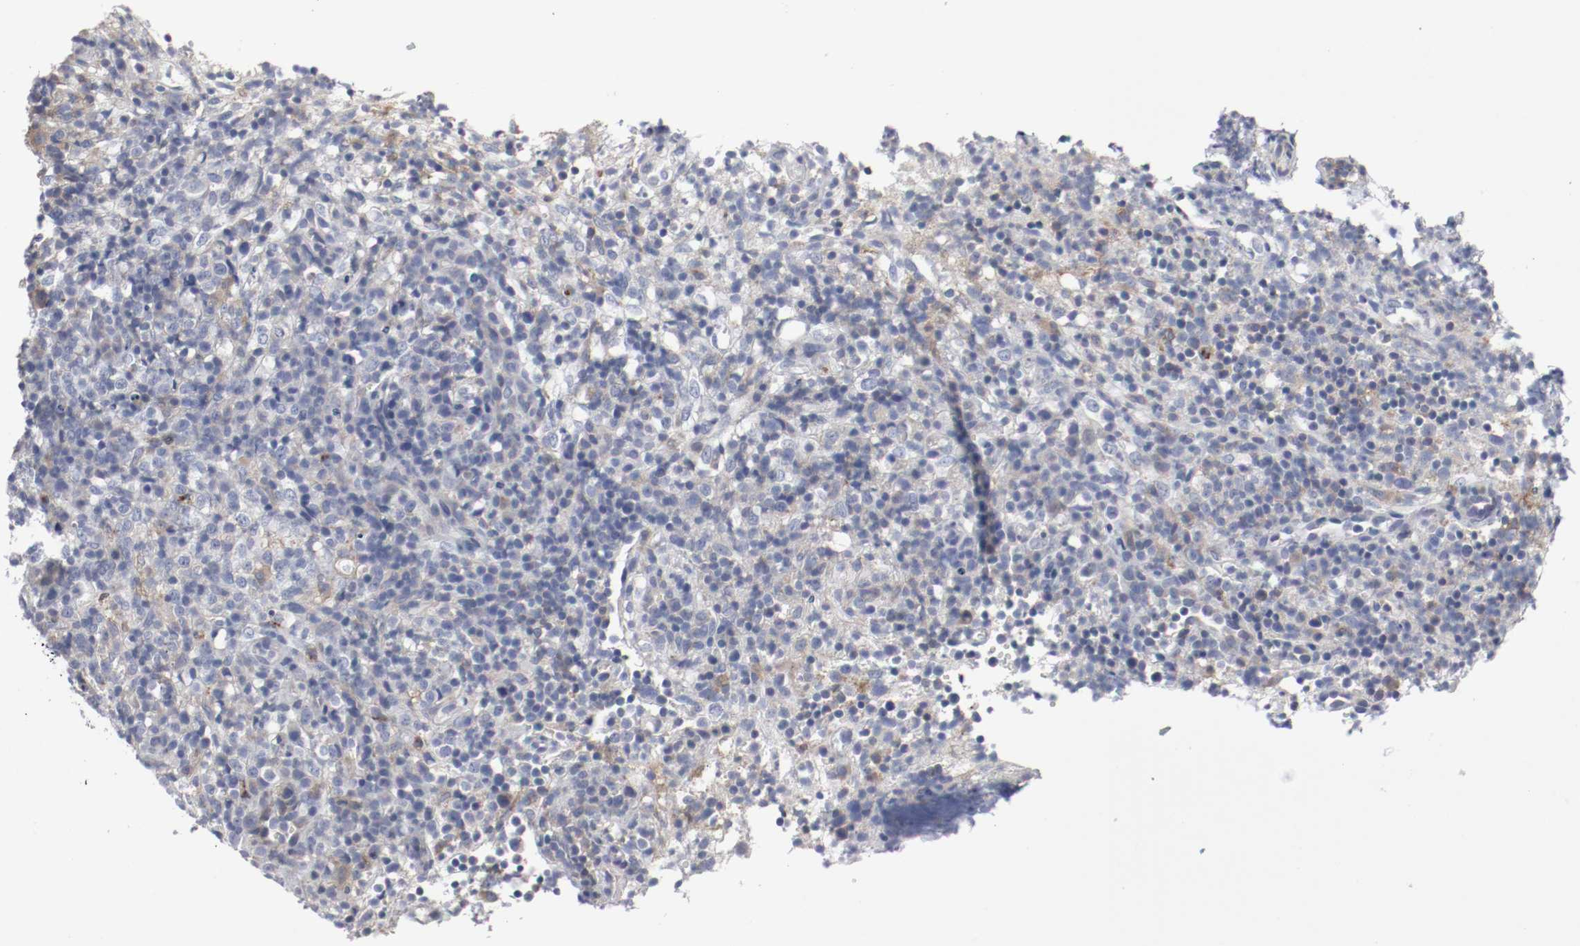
{"staining": {"intensity": "weak", "quantity": "25%-75%", "location": "cytoplasmic/membranous"}, "tissue": "lymphoma", "cell_type": "Tumor cells", "image_type": "cancer", "snomed": [{"axis": "morphology", "description": "Malignant lymphoma, non-Hodgkin's type, High grade"}, {"axis": "topography", "description": "Lymph node"}], "caption": "Immunohistochemistry (IHC) photomicrograph of human malignant lymphoma, non-Hodgkin's type (high-grade) stained for a protein (brown), which demonstrates low levels of weak cytoplasmic/membranous staining in about 25%-75% of tumor cells.", "gene": "FGFBP1", "patient": {"sex": "female", "age": 76}}